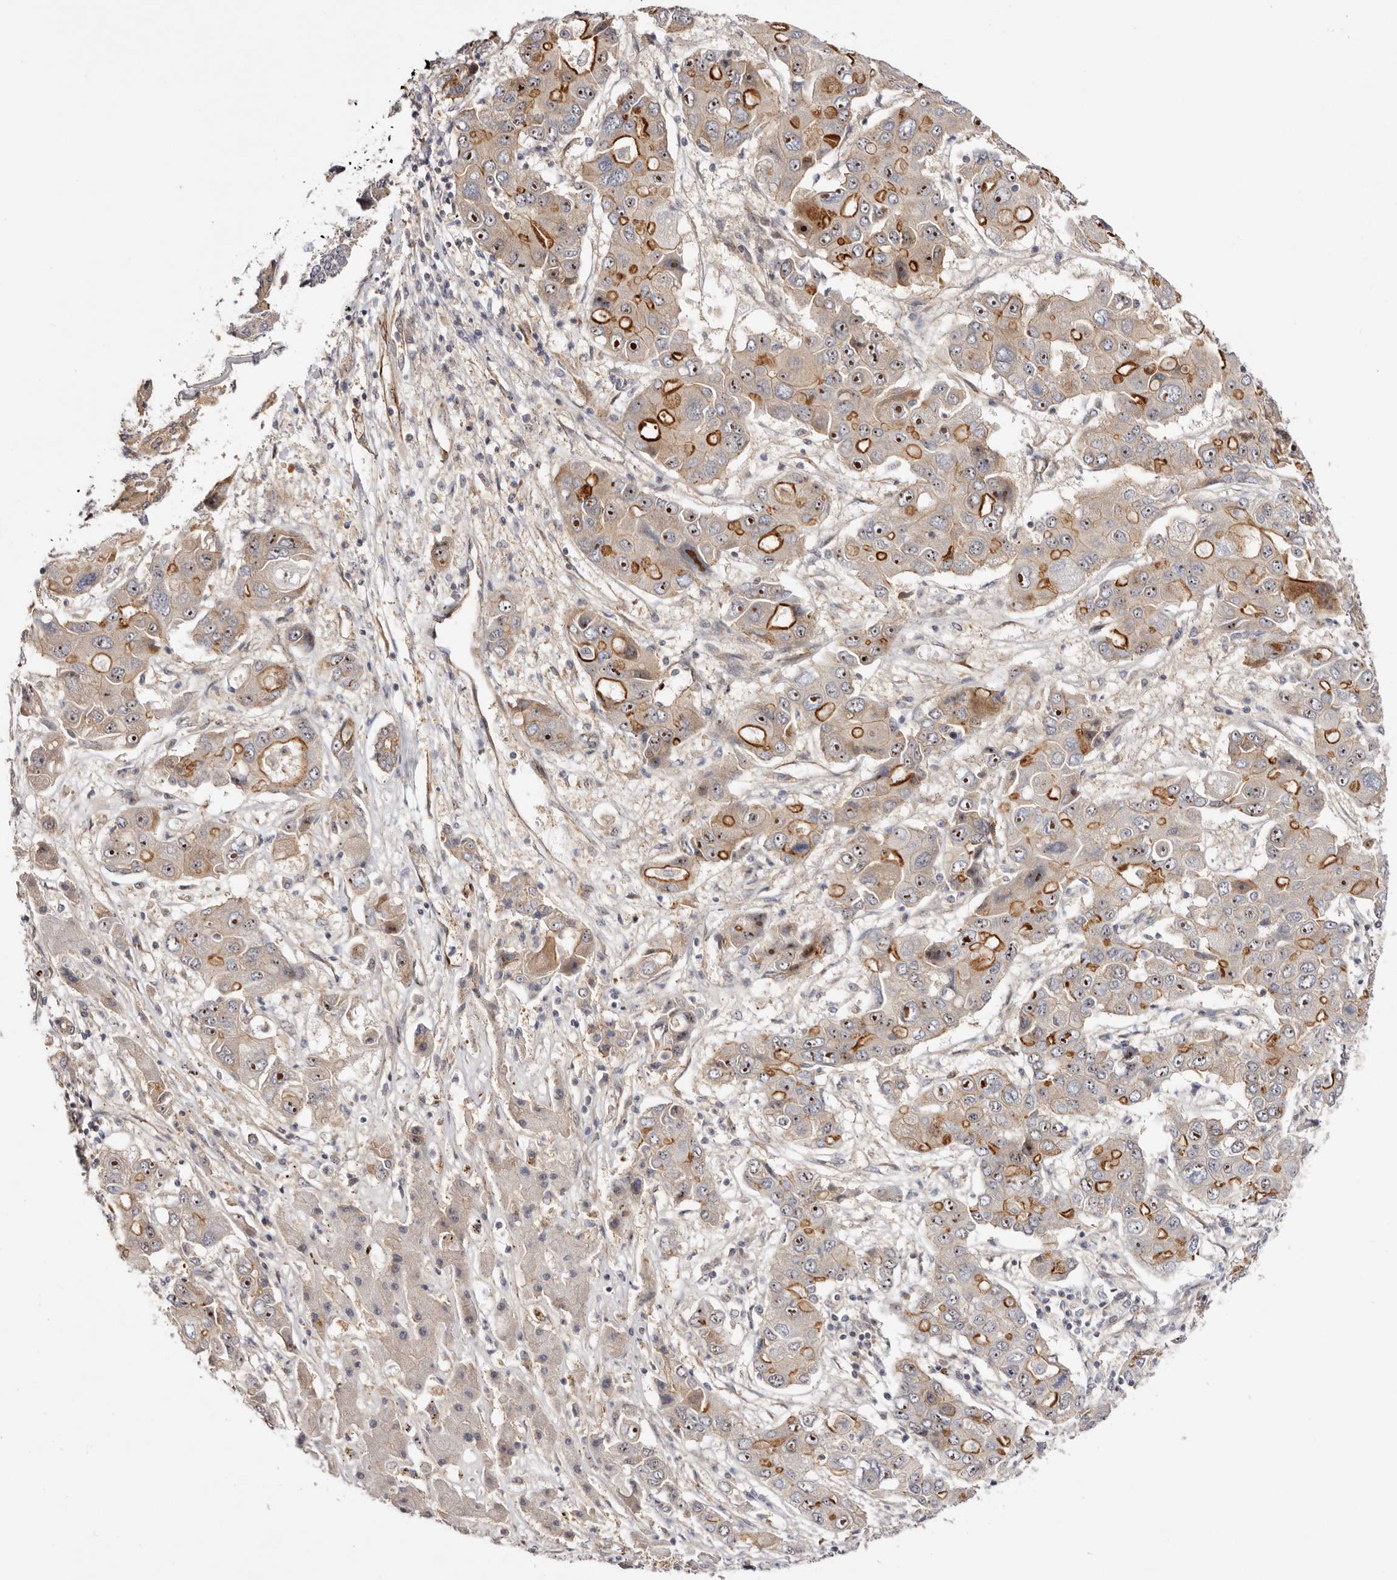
{"staining": {"intensity": "moderate", "quantity": "25%-75%", "location": "cytoplasmic/membranous,nuclear"}, "tissue": "liver cancer", "cell_type": "Tumor cells", "image_type": "cancer", "snomed": [{"axis": "morphology", "description": "Cholangiocarcinoma"}, {"axis": "topography", "description": "Liver"}], "caption": "Brown immunohistochemical staining in human cholangiocarcinoma (liver) reveals moderate cytoplasmic/membranous and nuclear positivity in approximately 25%-75% of tumor cells.", "gene": "PANK4", "patient": {"sex": "male", "age": 67}}